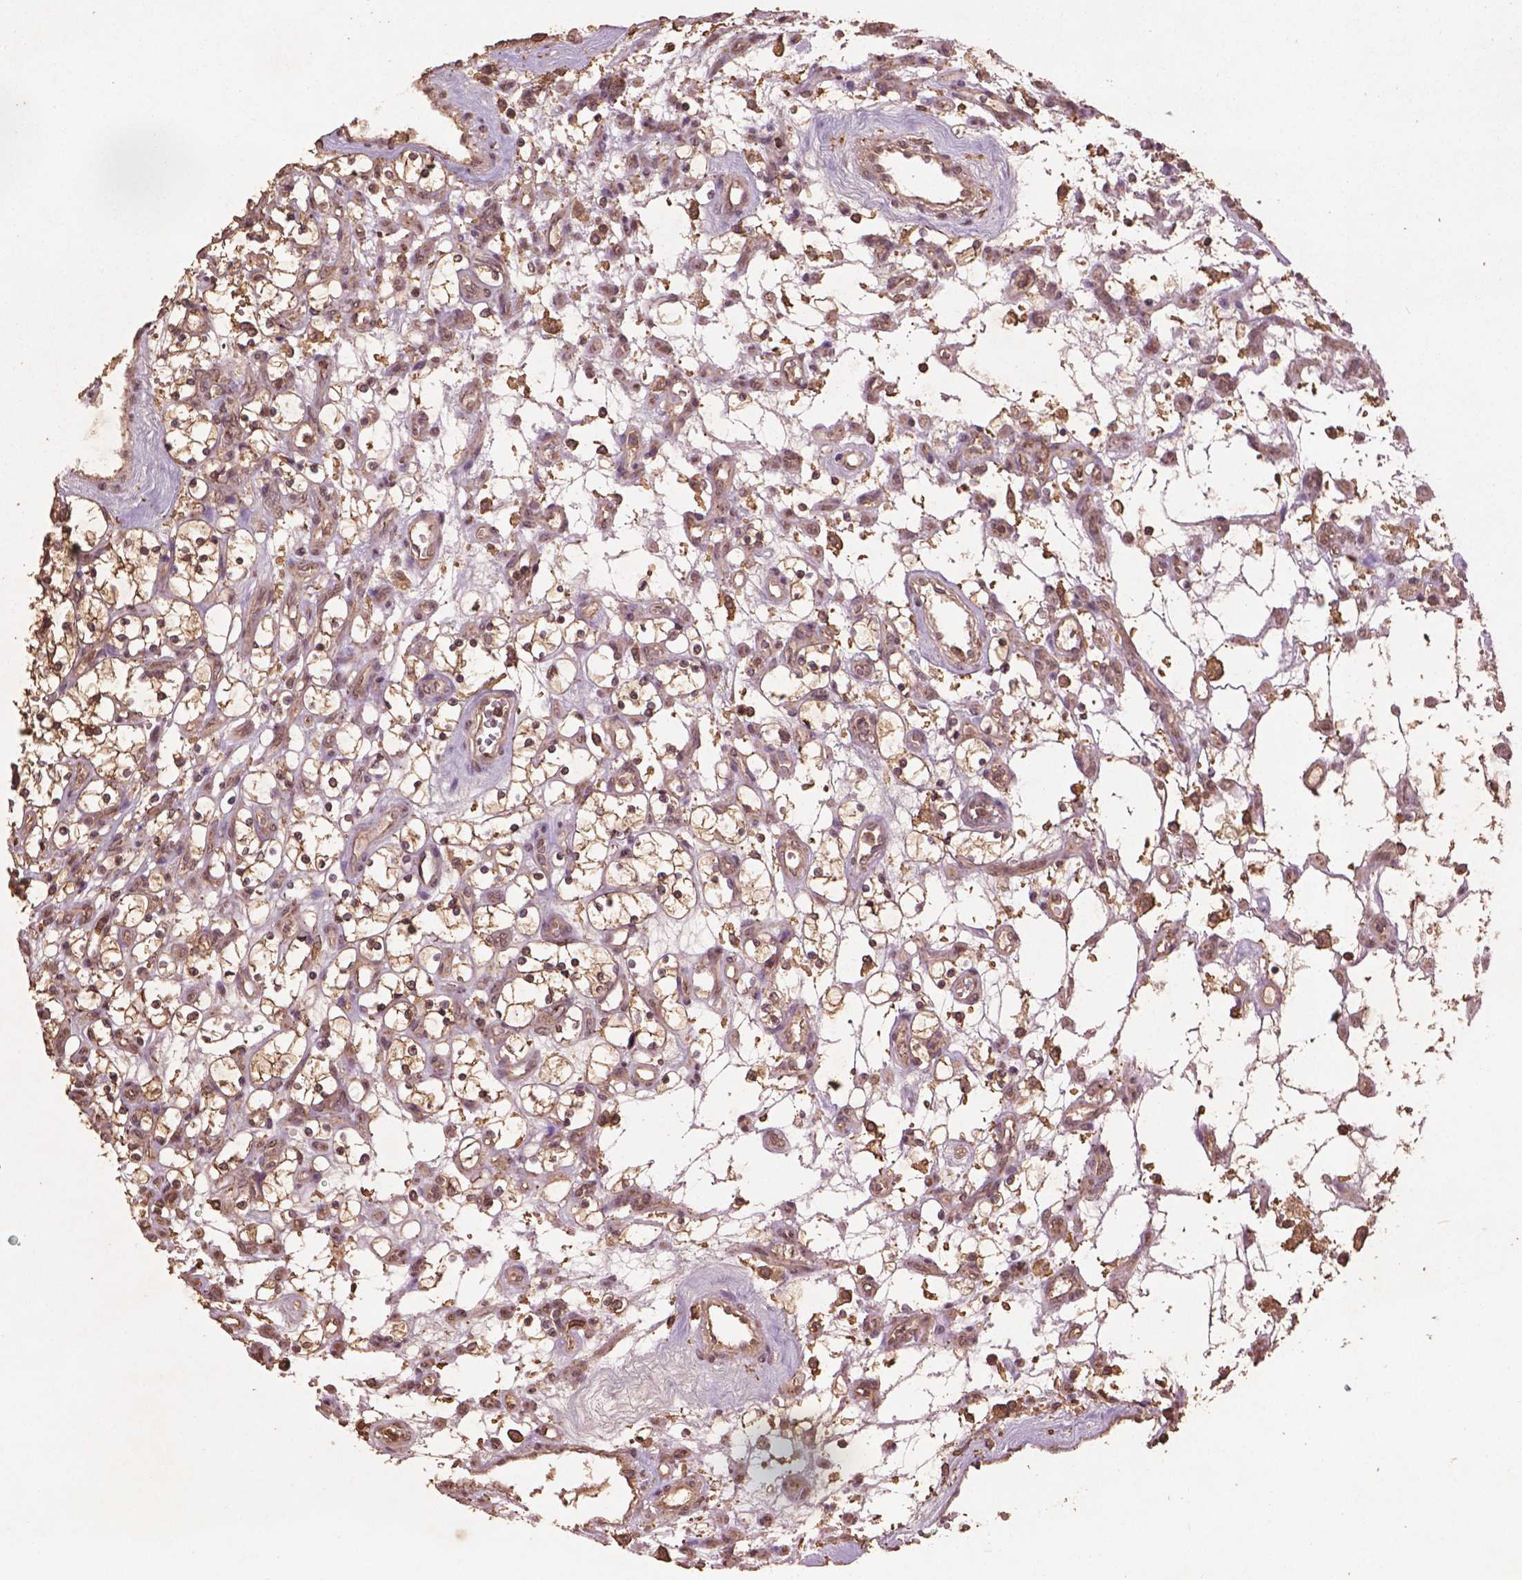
{"staining": {"intensity": "weak", "quantity": ">75%", "location": "cytoplasmic/membranous"}, "tissue": "renal cancer", "cell_type": "Tumor cells", "image_type": "cancer", "snomed": [{"axis": "morphology", "description": "Adenocarcinoma, NOS"}, {"axis": "topography", "description": "Kidney"}], "caption": "Immunohistochemical staining of human renal cancer (adenocarcinoma) displays low levels of weak cytoplasmic/membranous positivity in about >75% of tumor cells.", "gene": "BABAM1", "patient": {"sex": "female", "age": 69}}